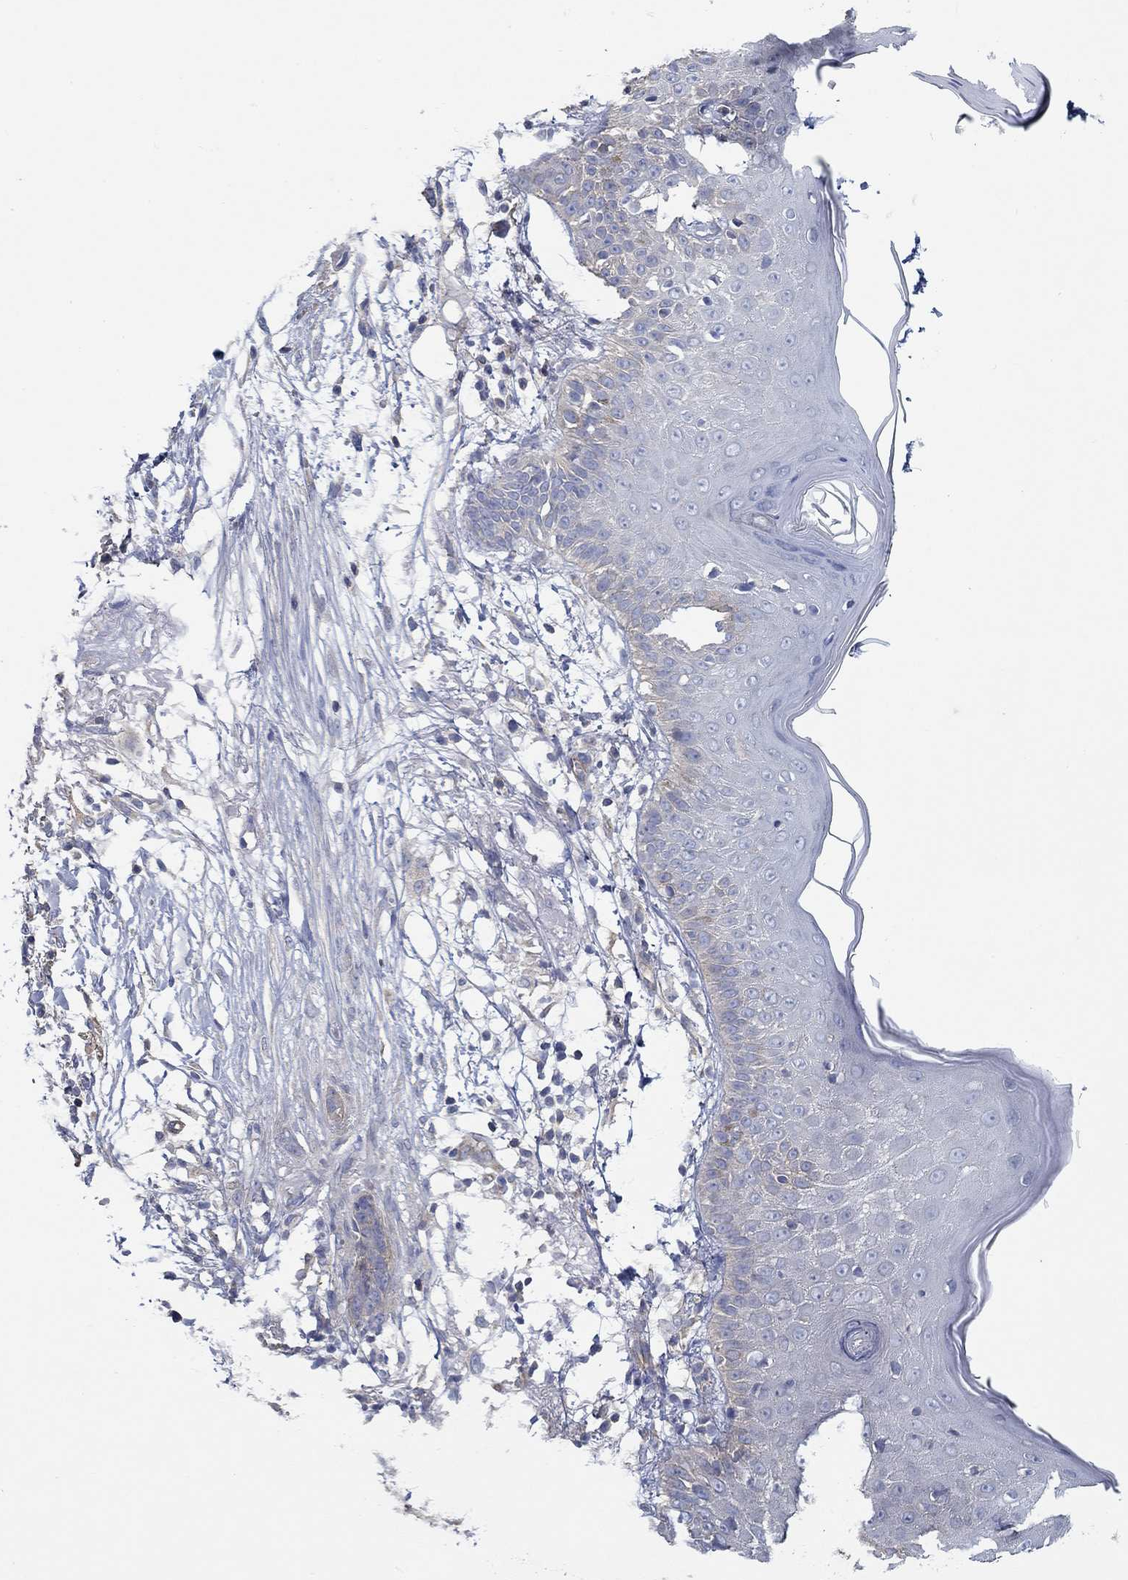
{"staining": {"intensity": "negative", "quantity": "none", "location": "none"}, "tissue": "skin cancer", "cell_type": "Tumor cells", "image_type": "cancer", "snomed": [{"axis": "morphology", "description": "Normal tissue, NOS"}, {"axis": "morphology", "description": "Basal cell carcinoma"}, {"axis": "topography", "description": "Skin"}], "caption": "Histopathology image shows no protein positivity in tumor cells of skin cancer tissue. (DAB (3,3'-diaminobenzidine) immunohistochemistry (IHC), high magnification).", "gene": "BBOF1", "patient": {"sex": "male", "age": 84}}